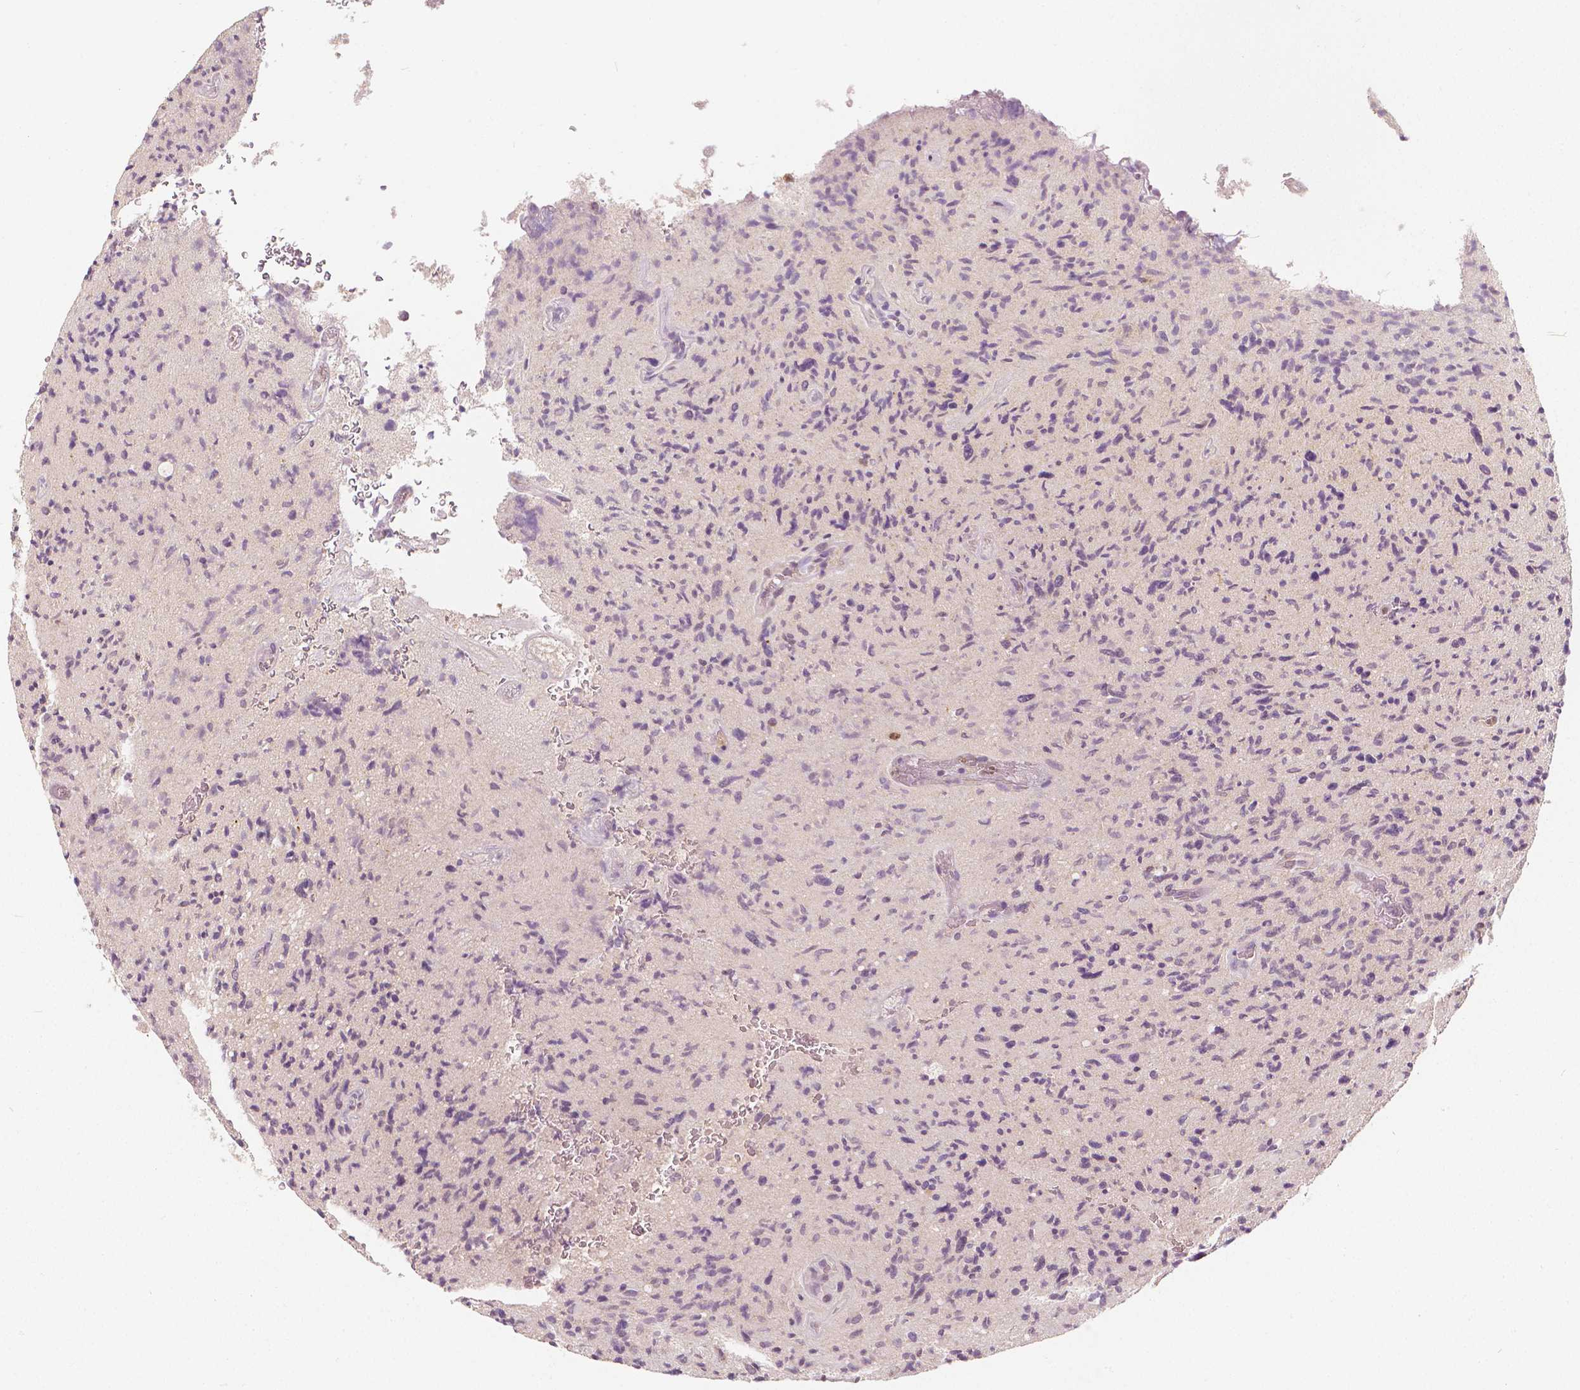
{"staining": {"intensity": "negative", "quantity": "none", "location": "none"}, "tissue": "glioma", "cell_type": "Tumor cells", "image_type": "cancer", "snomed": [{"axis": "morphology", "description": "Glioma, malignant, High grade"}, {"axis": "topography", "description": "Brain"}], "caption": "The histopathology image displays no significant positivity in tumor cells of malignant glioma (high-grade). (Stains: DAB (3,3'-diaminobenzidine) immunohistochemistry (IHC) with hematoxylin counter stain, Microscopy: brightfield microscopy at high magnification).", "gene": "NAPRT", "patient": {"sex": "male", "age": 54}}